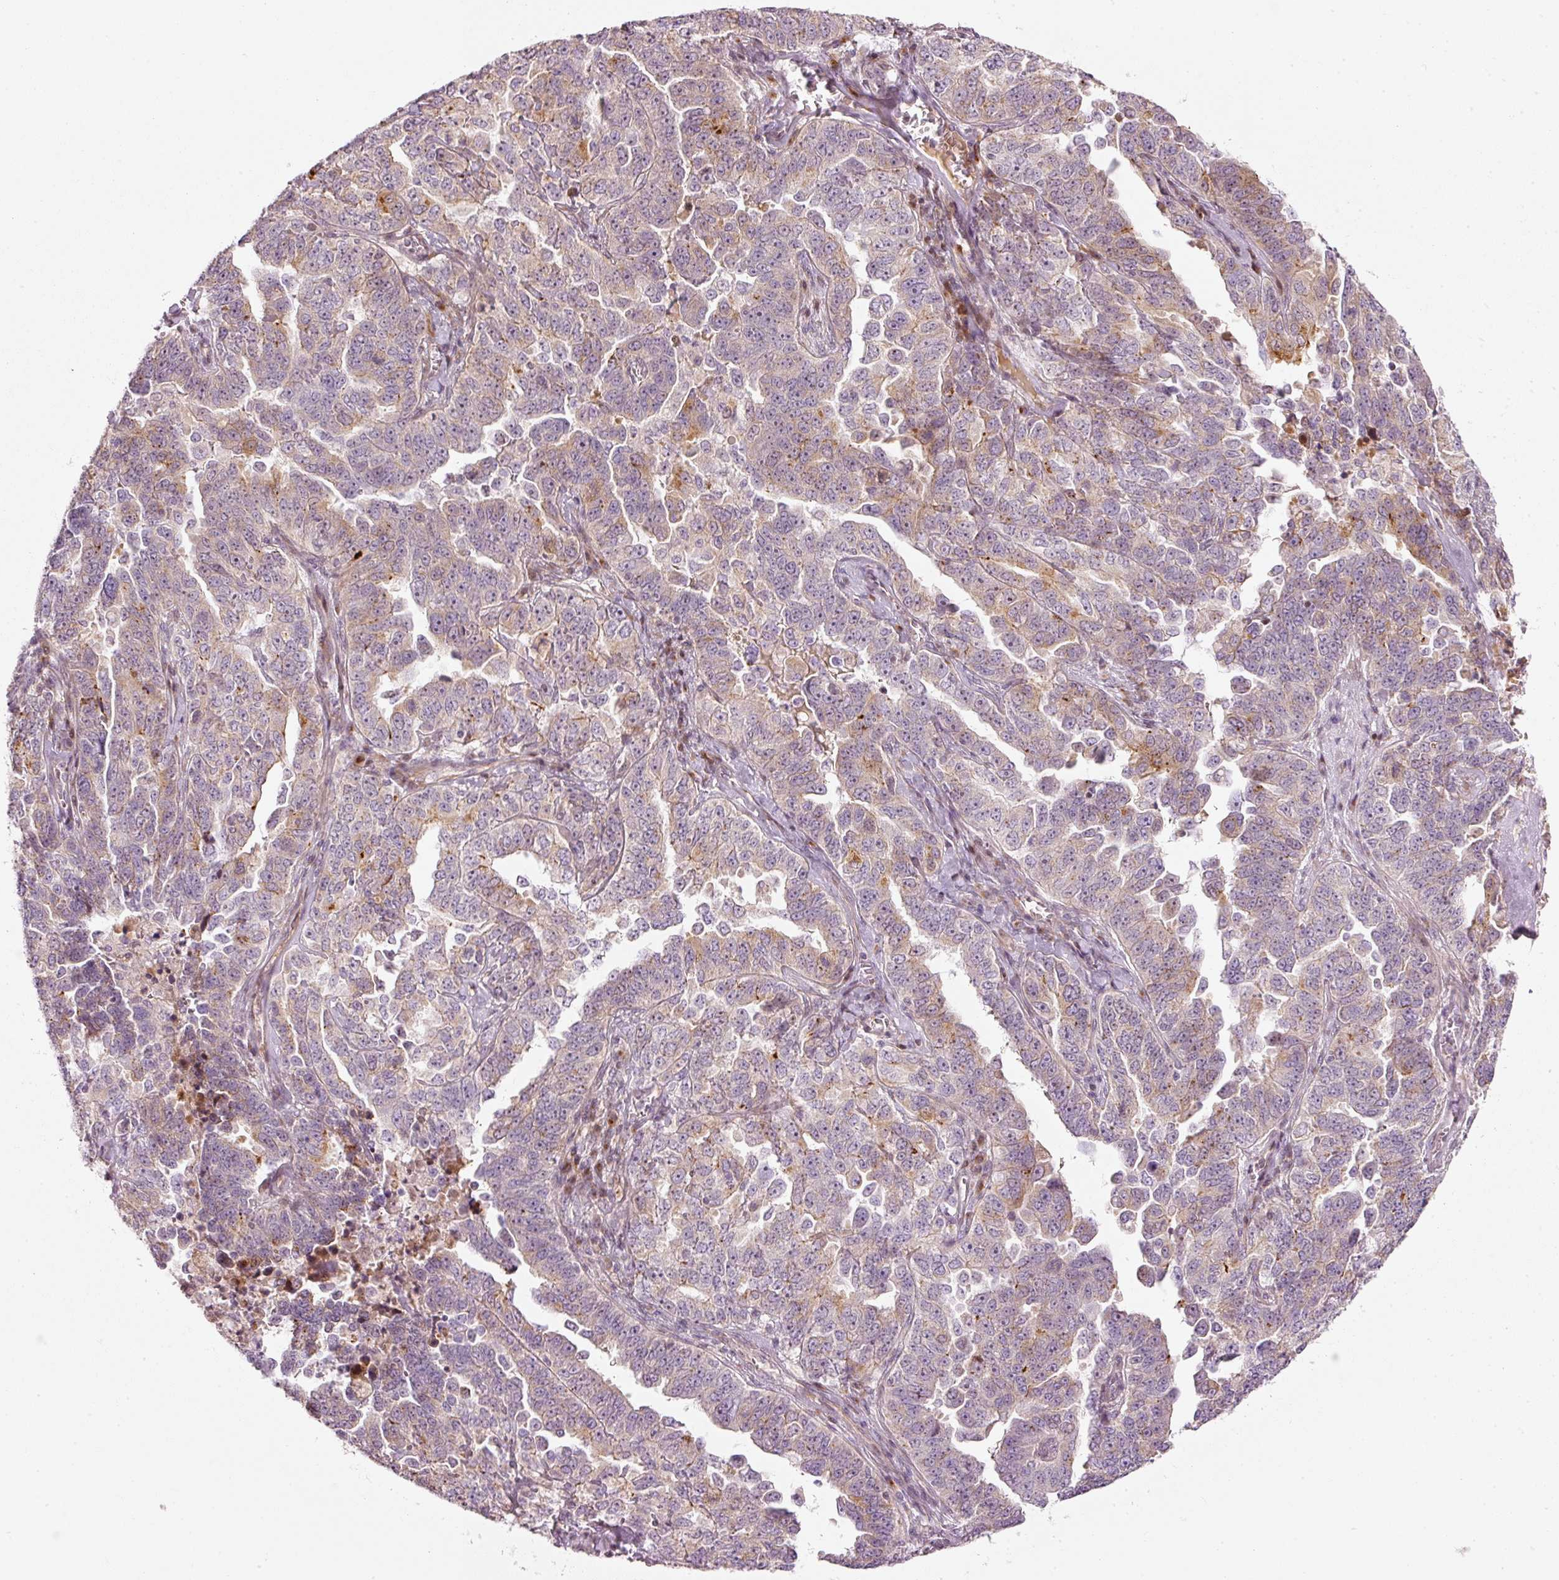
{"staining": {"intensity": "moderate", "quantity": "25%-75%", "location": "cytoplasmic/membranous"}, "tissue": "ovarian cancer", "cell_type": "Tumor cells", "image_type": "cancer", "snomed": [{"axis": "morphology", "description": "Carcinoma, endometroid"}, {"axis": "topography", "description": "Ovary"}], "caption": "Ovarian cancer (endometroid carcinoma) stained with DAB IHC shows medium levels of moderate cytoplasmic/membranous expression in about 25%-75% of tumor cells. (DAB IHC, brown staining for protein, blue staining for nuclei).", "gene": "SLC20A1", "patient": {"sex": "female", "age": 62}}